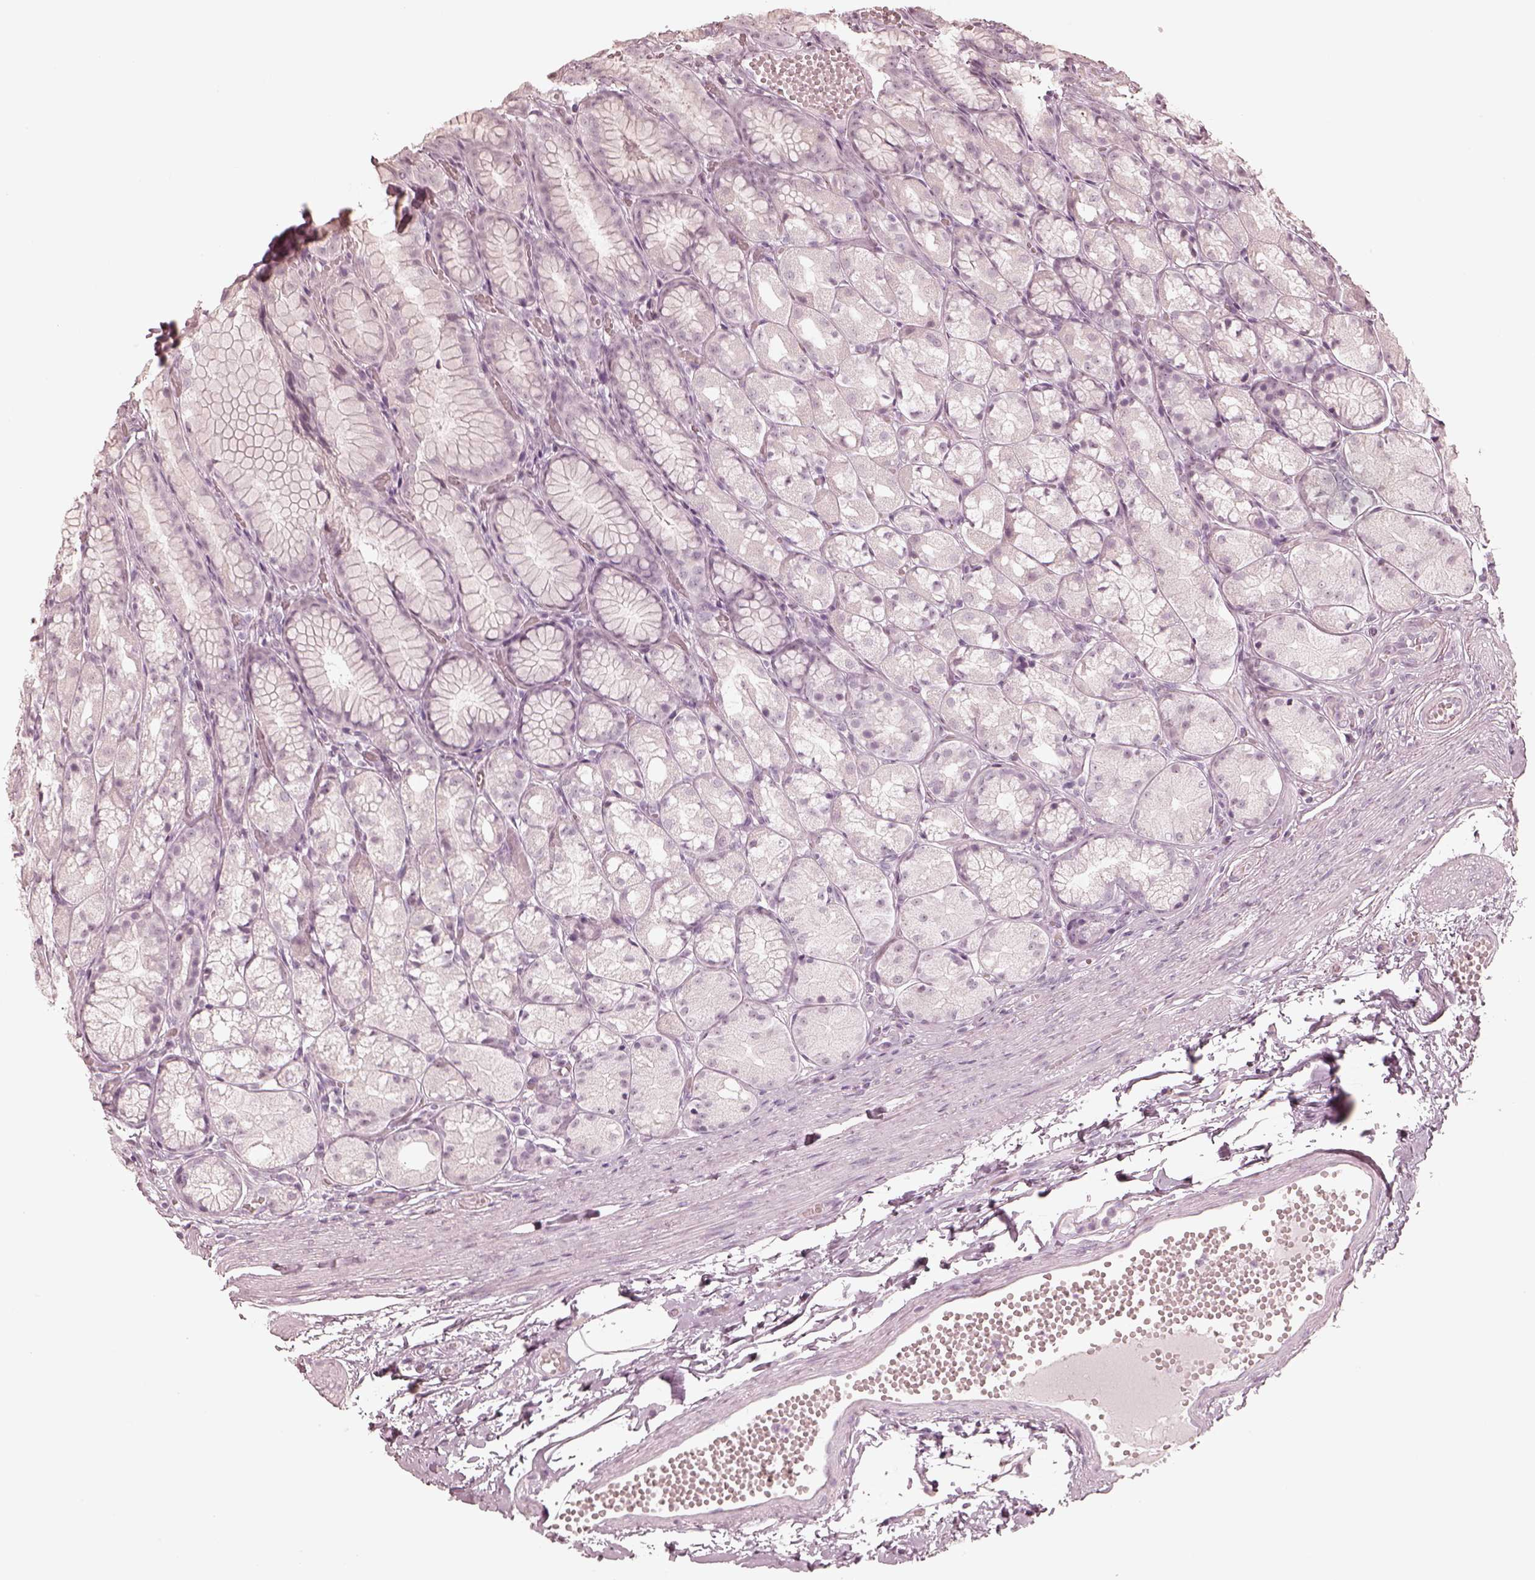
{"staining": {"intensity": "negative", "quantity": "none", "location": "none"}, "tissue": "stomach", "cell_type": "Glandular cells", "image_type": "normal", "snomed": [{"axis": "morphology", "description": "Normal tissue, NOS"}, {"axis": "topography", "description": "Stomach"}], "caption": "Glandular cells are negative for protein expression in benign human stomach. Brightfield microscopy of immunohistochemistry stained with DAB (brown) and hematoxylin (blue), captured at high magnification.", "gene": "CALR3", "patient": {"sex": "male", "age": 70}}